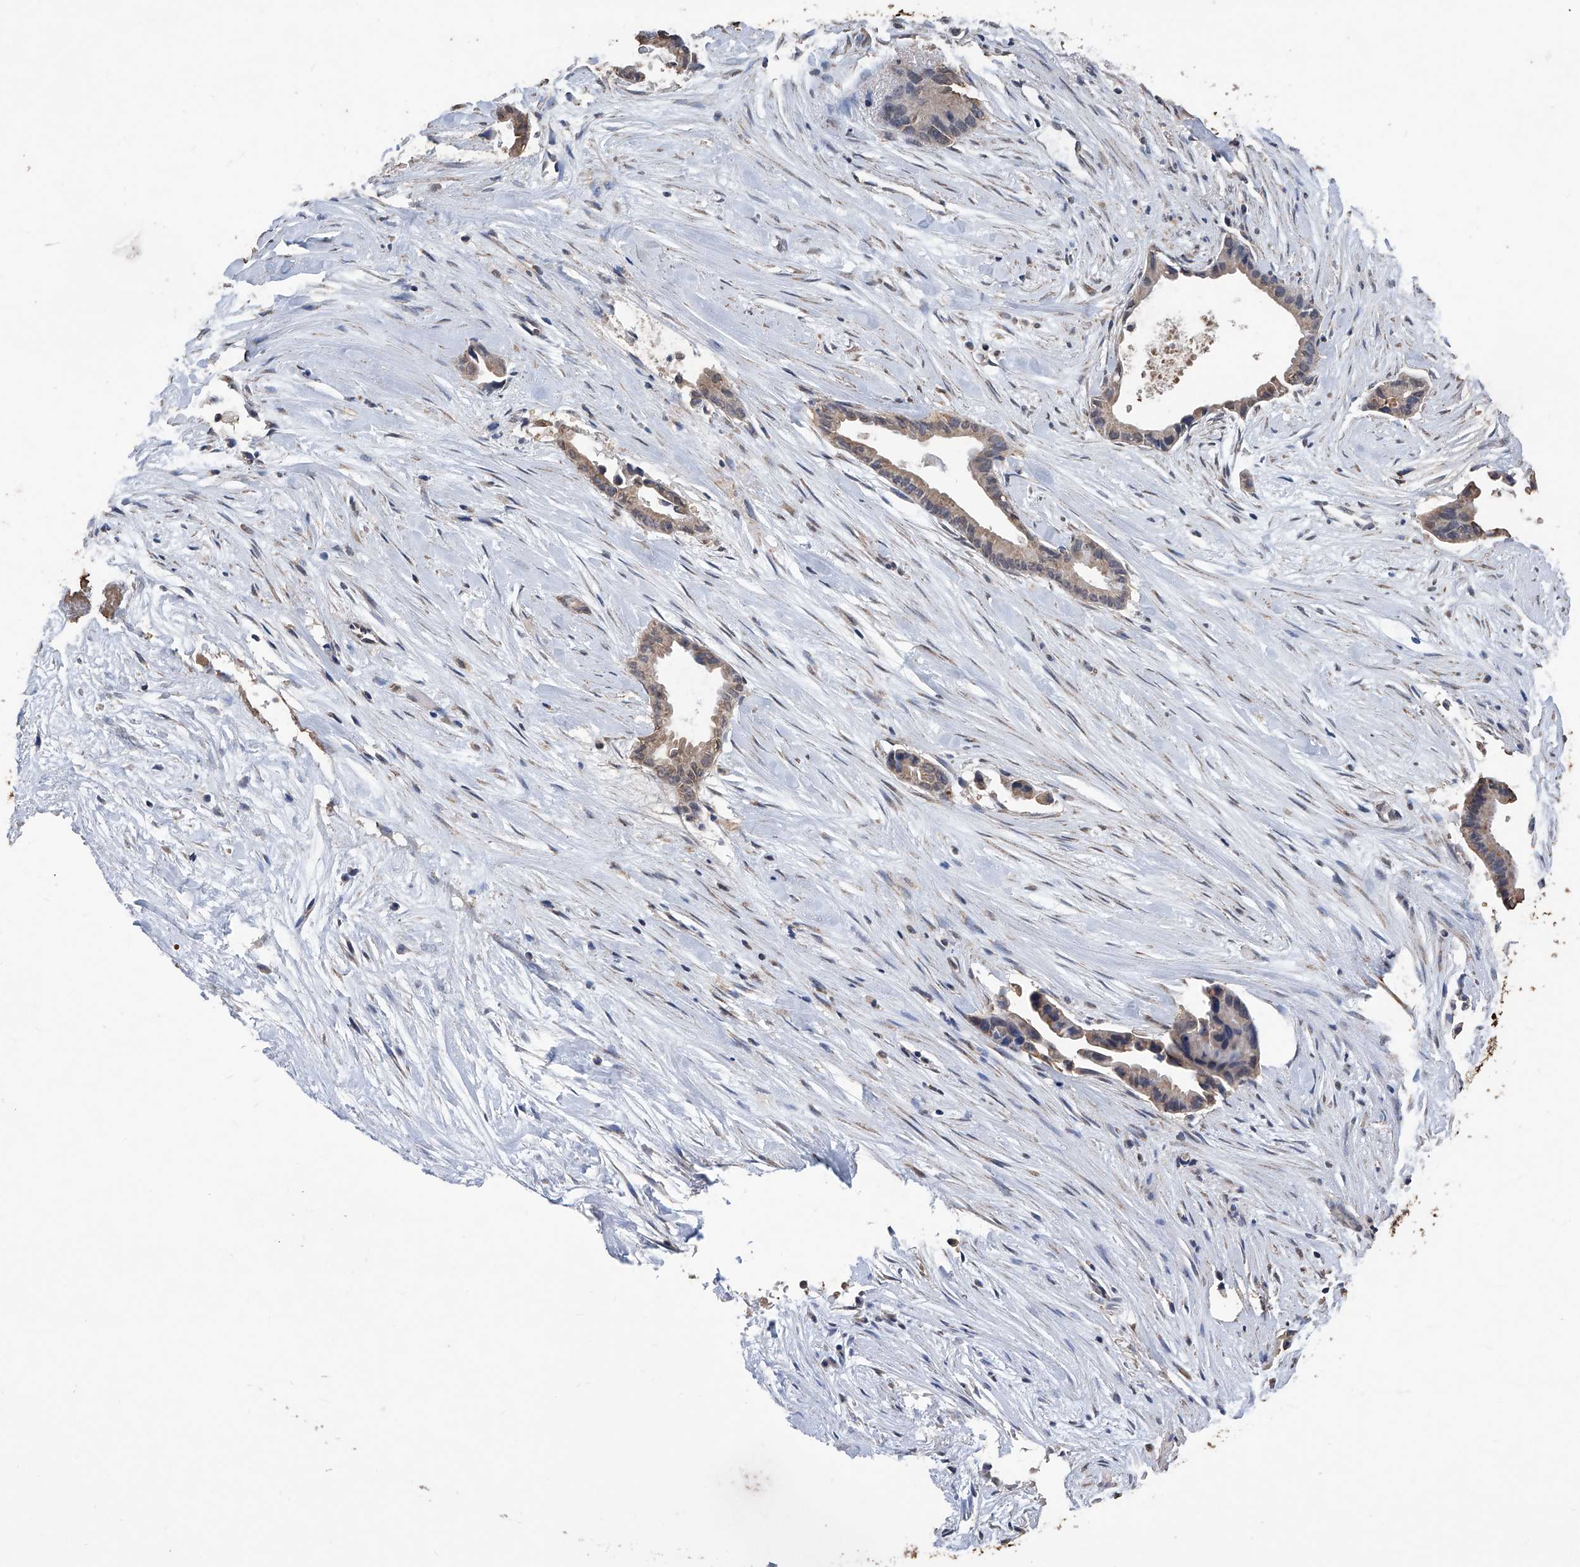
{"staining": {"intensity": "weak", "quantity": ">75%", "location": "cytoplasmic/membranous"}, "tissue": "liver cancer", "cell_type": "Tumor cells", "image_type": "cancer", "snomed": [{"axis": "morphology", "description": "Cholangiocarcinoma"}, {"axis": "topography", "description": "Liver"}], "caption": "Protein expression analysis of cholangiocarcinoma (liver) displays weak cytoplasmic/membranous staining in about >75% of tumor cells.", "gene": "STARD7", "patient": {"sex": "female", "age": 55}}